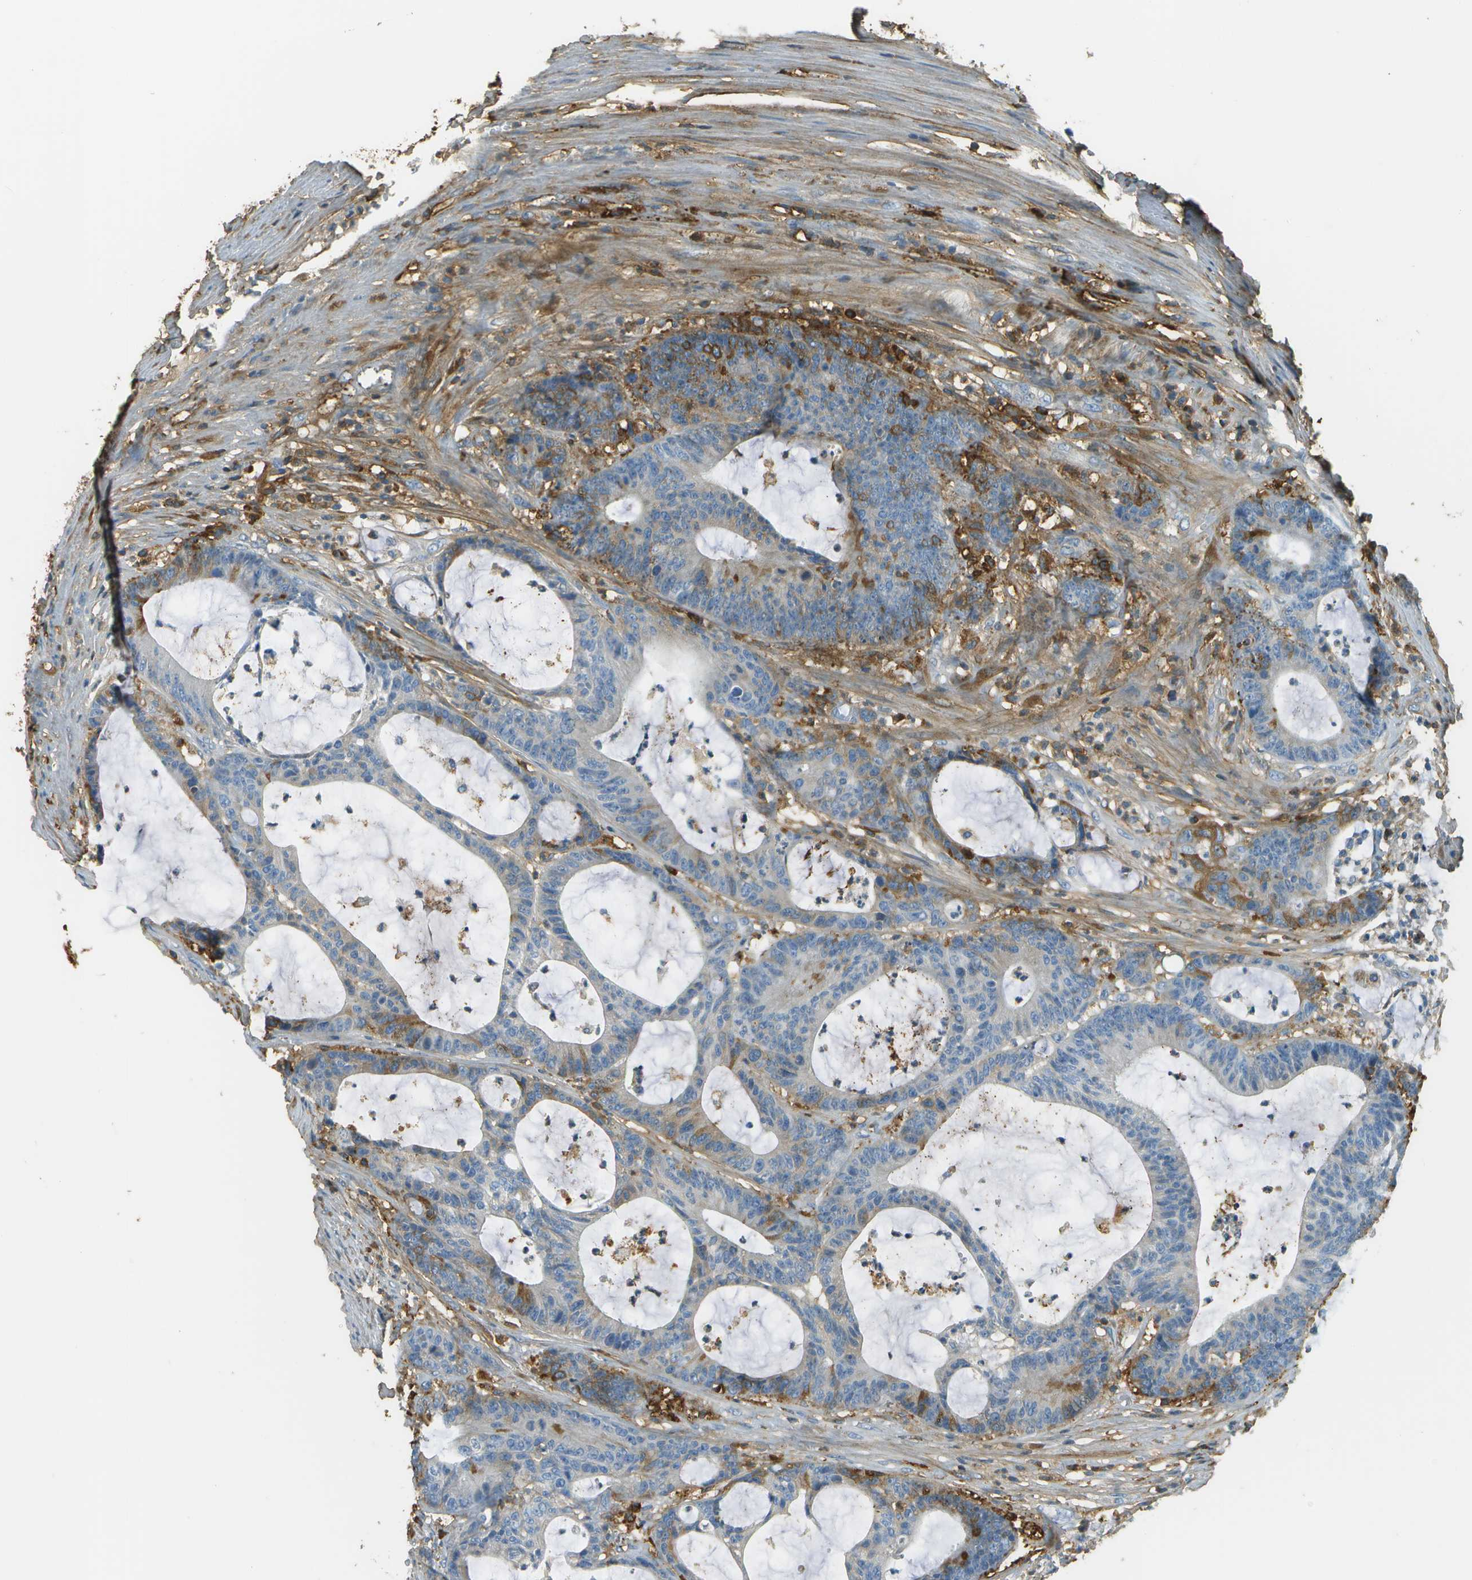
{"staining": {"intensity": "moderate", "quantity": "<25%", "location": "cytoplasmic/membranous"}, "tissue": "colorectal cancer", "cell_type": "Tumor cells", "image_type": "cancer", "snomed": [{"axis": "morphology", "description": "Adenocarcinoma, NOS"}, {"axis": "topography", "description": "Colon"}], "caption": "High-power microscopy captured an immunohistochemistry (IHC) image of colorectal adenocarcinoma, revealing moderate cytoplasmic/membranous expression in about <25% of tumor cells.", "gene": "DCN", "patient": {"sex": "female", "age": 84}}